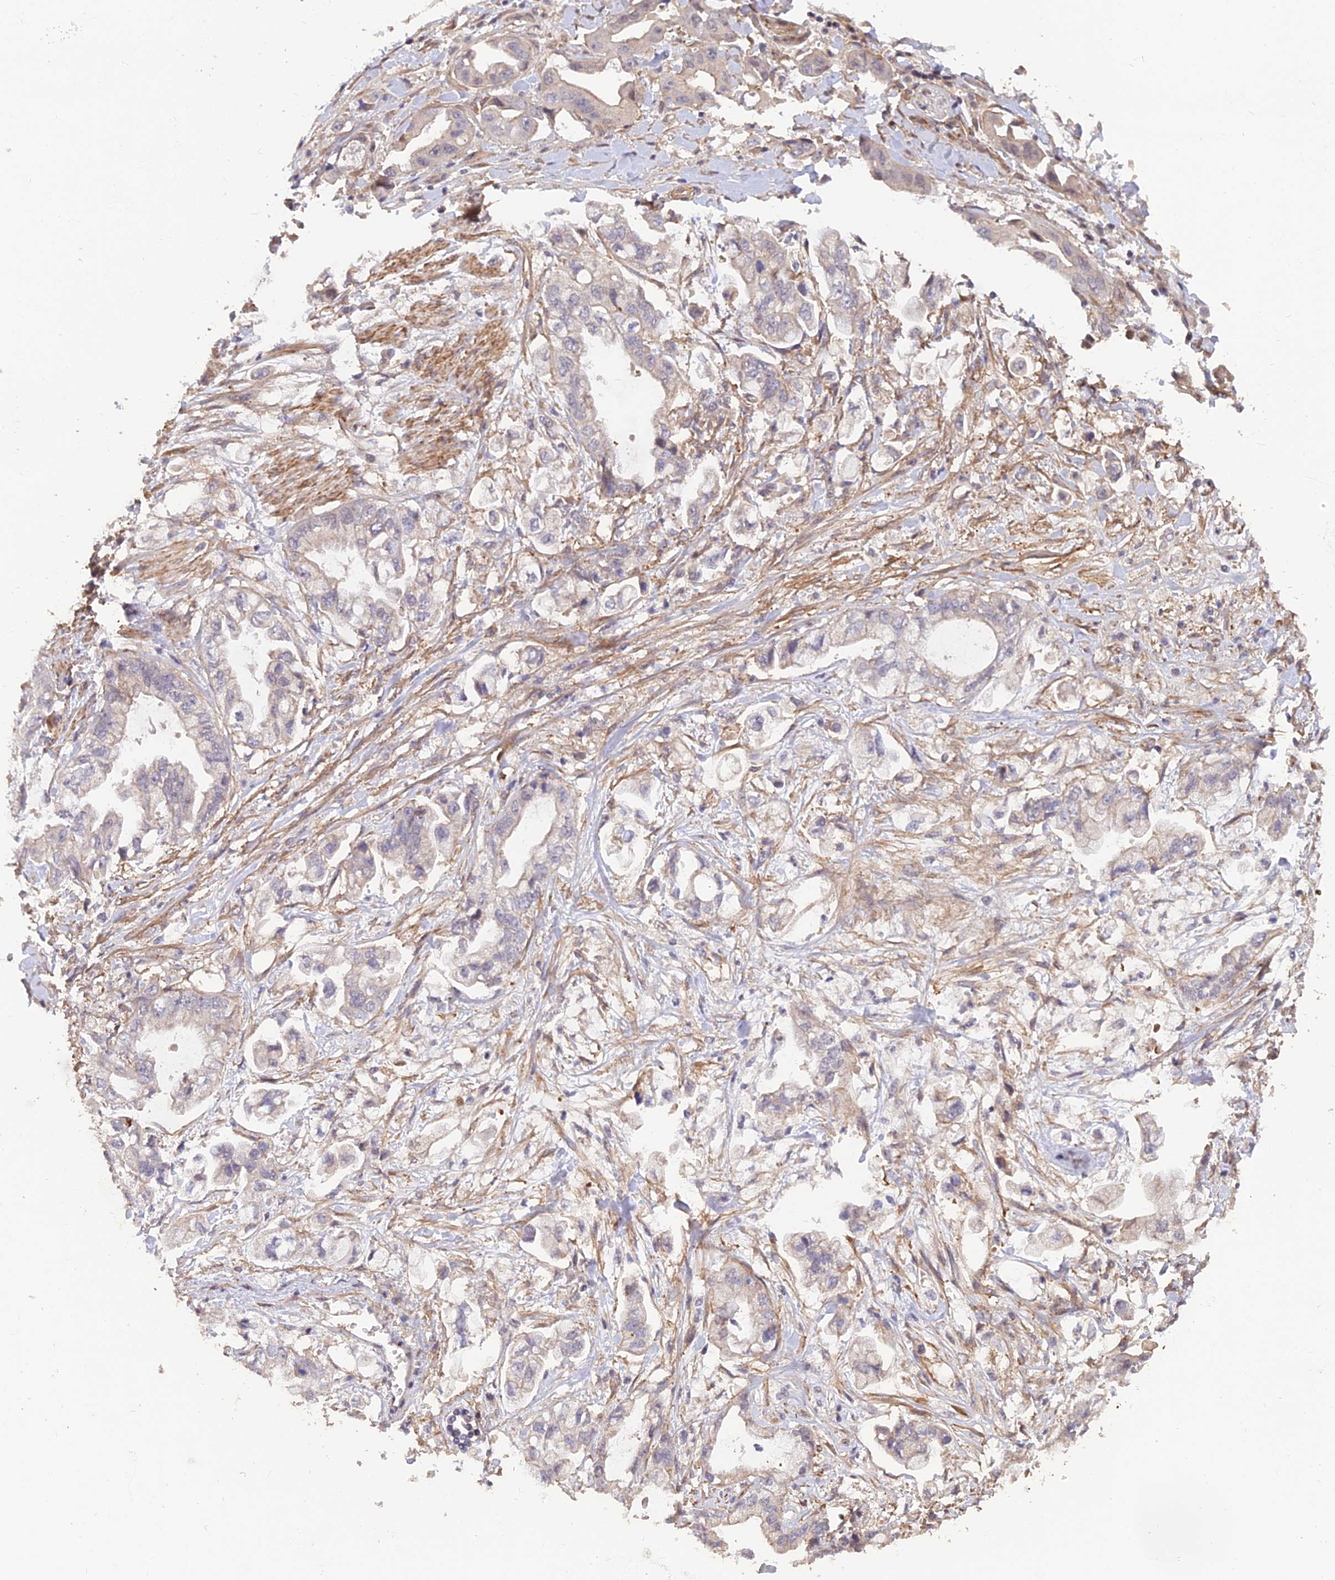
{"staining": {"intensity": "negative", "quantity": "none", "location": "none"}, "tissue": "stomach cancer", "cell_type": "Tumor cells", "image_type": "cancer", "snomed": [{"axis": "morphology", "description": "Adenocarcinoma, NOS"}, {"axis": "topography", "description": "Stomach"}], "caption": "Protein analysis of stomach cancer (adenocarcinoma) exhibits no significant expression in tumor cells. (Brightfield microscopy of DAB (3,3'-diaminobenzidine) IHC at high magnification).", "gene": "PAGR1", "patient": {"sex": "male", "age": 62}}